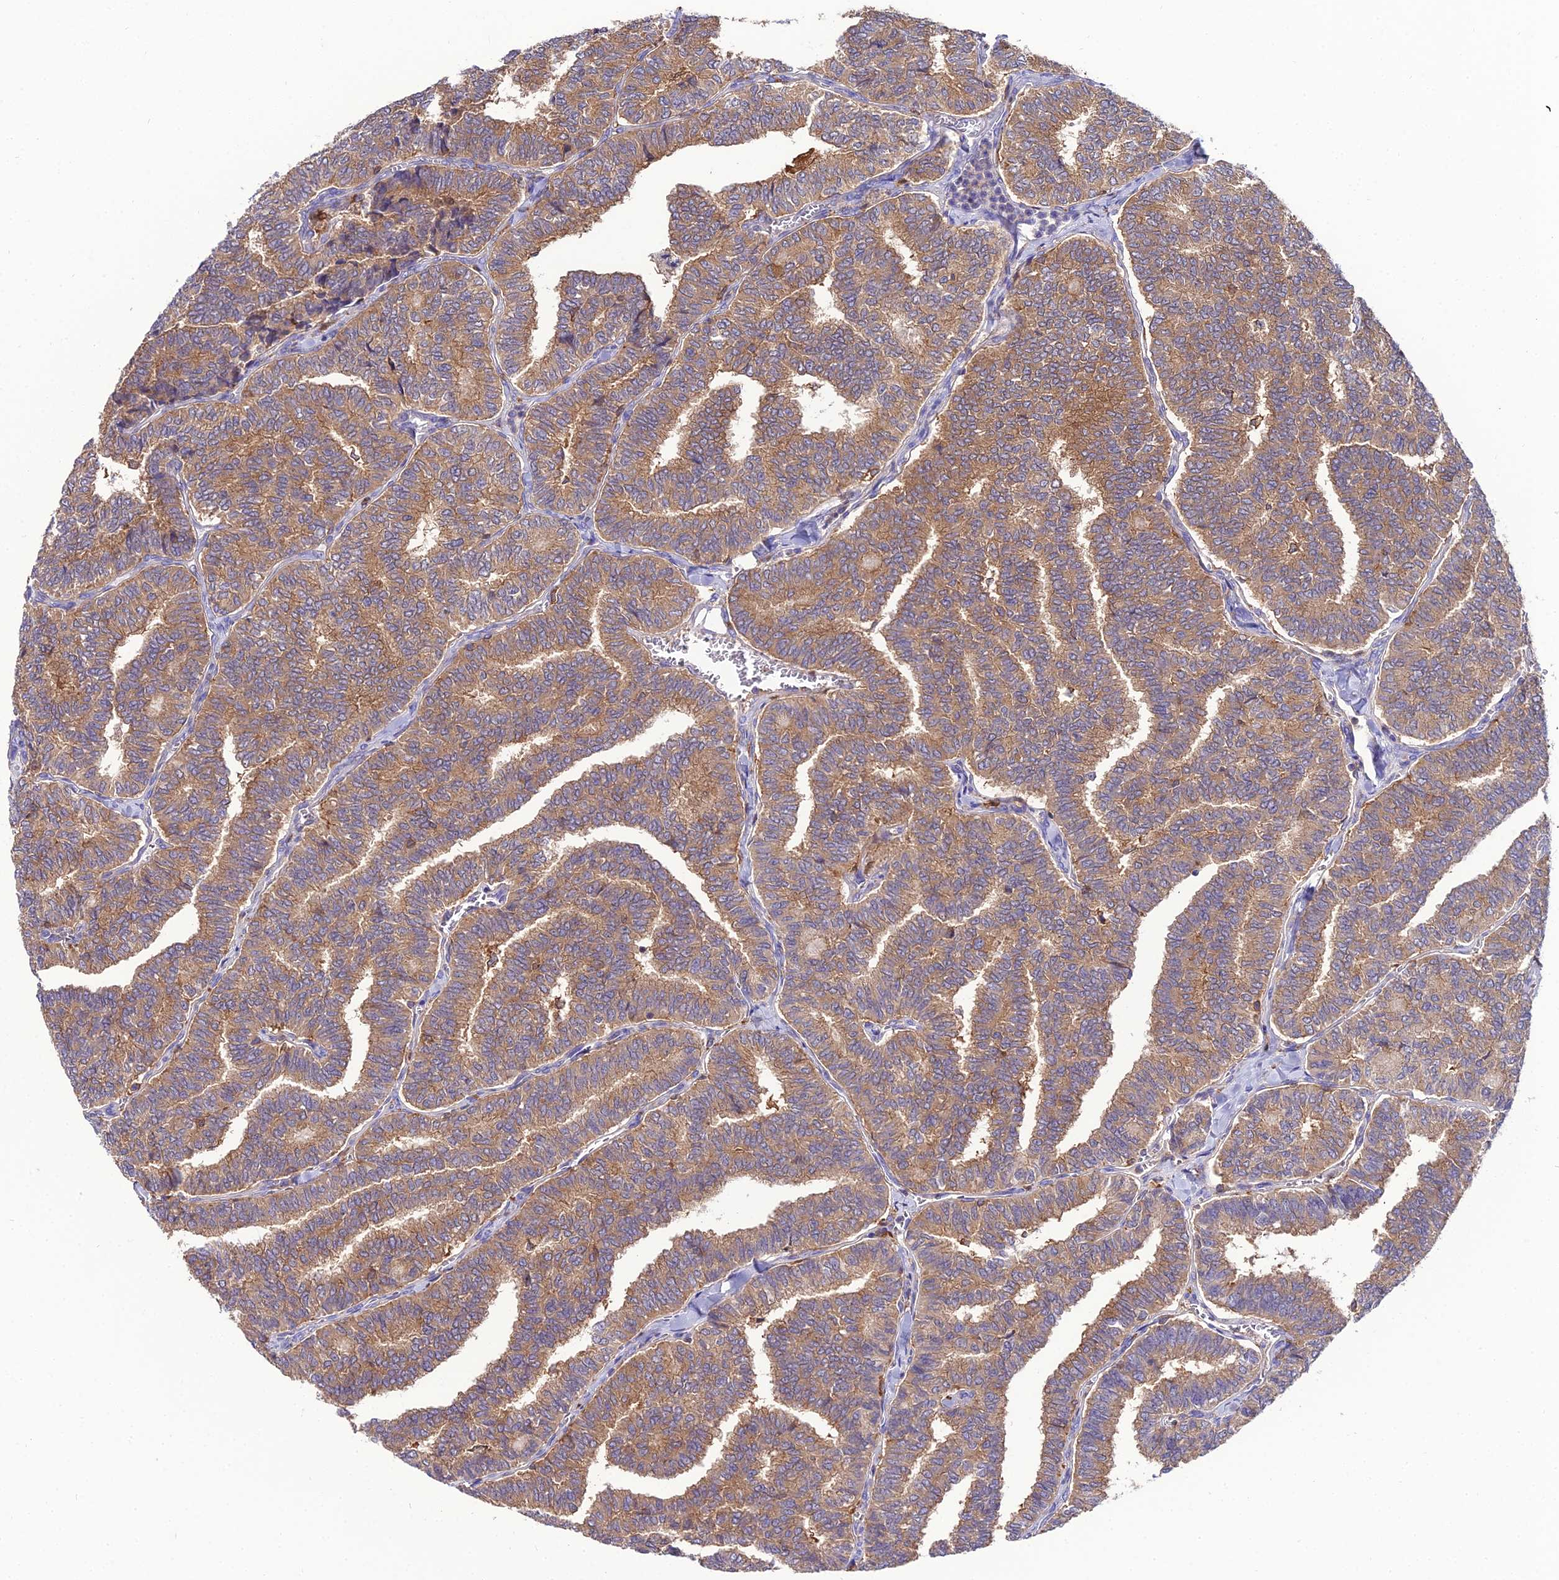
{"staining": {"intensity": "moderate", "quantity": ">75%", "location": "cytoplasmic/membranous"}, "tissue": "thyroid cancer", "cell_type": "Tumor cells", "image_type": "cancer", "snomed": [{"axis": "morphology", "description": "Papillary adenocarcinoma, NOS"}, {"axis": "topography", "description": "Thyroid gland"}], "caption": "Moderate cytoplasmic/membranous positivity is seen in about >75% of tumor cells in thyroid cancer (papillary adenocarcinoma).", "gene": "C2orf69", "patient": {"sex": "female", "age": 35}}